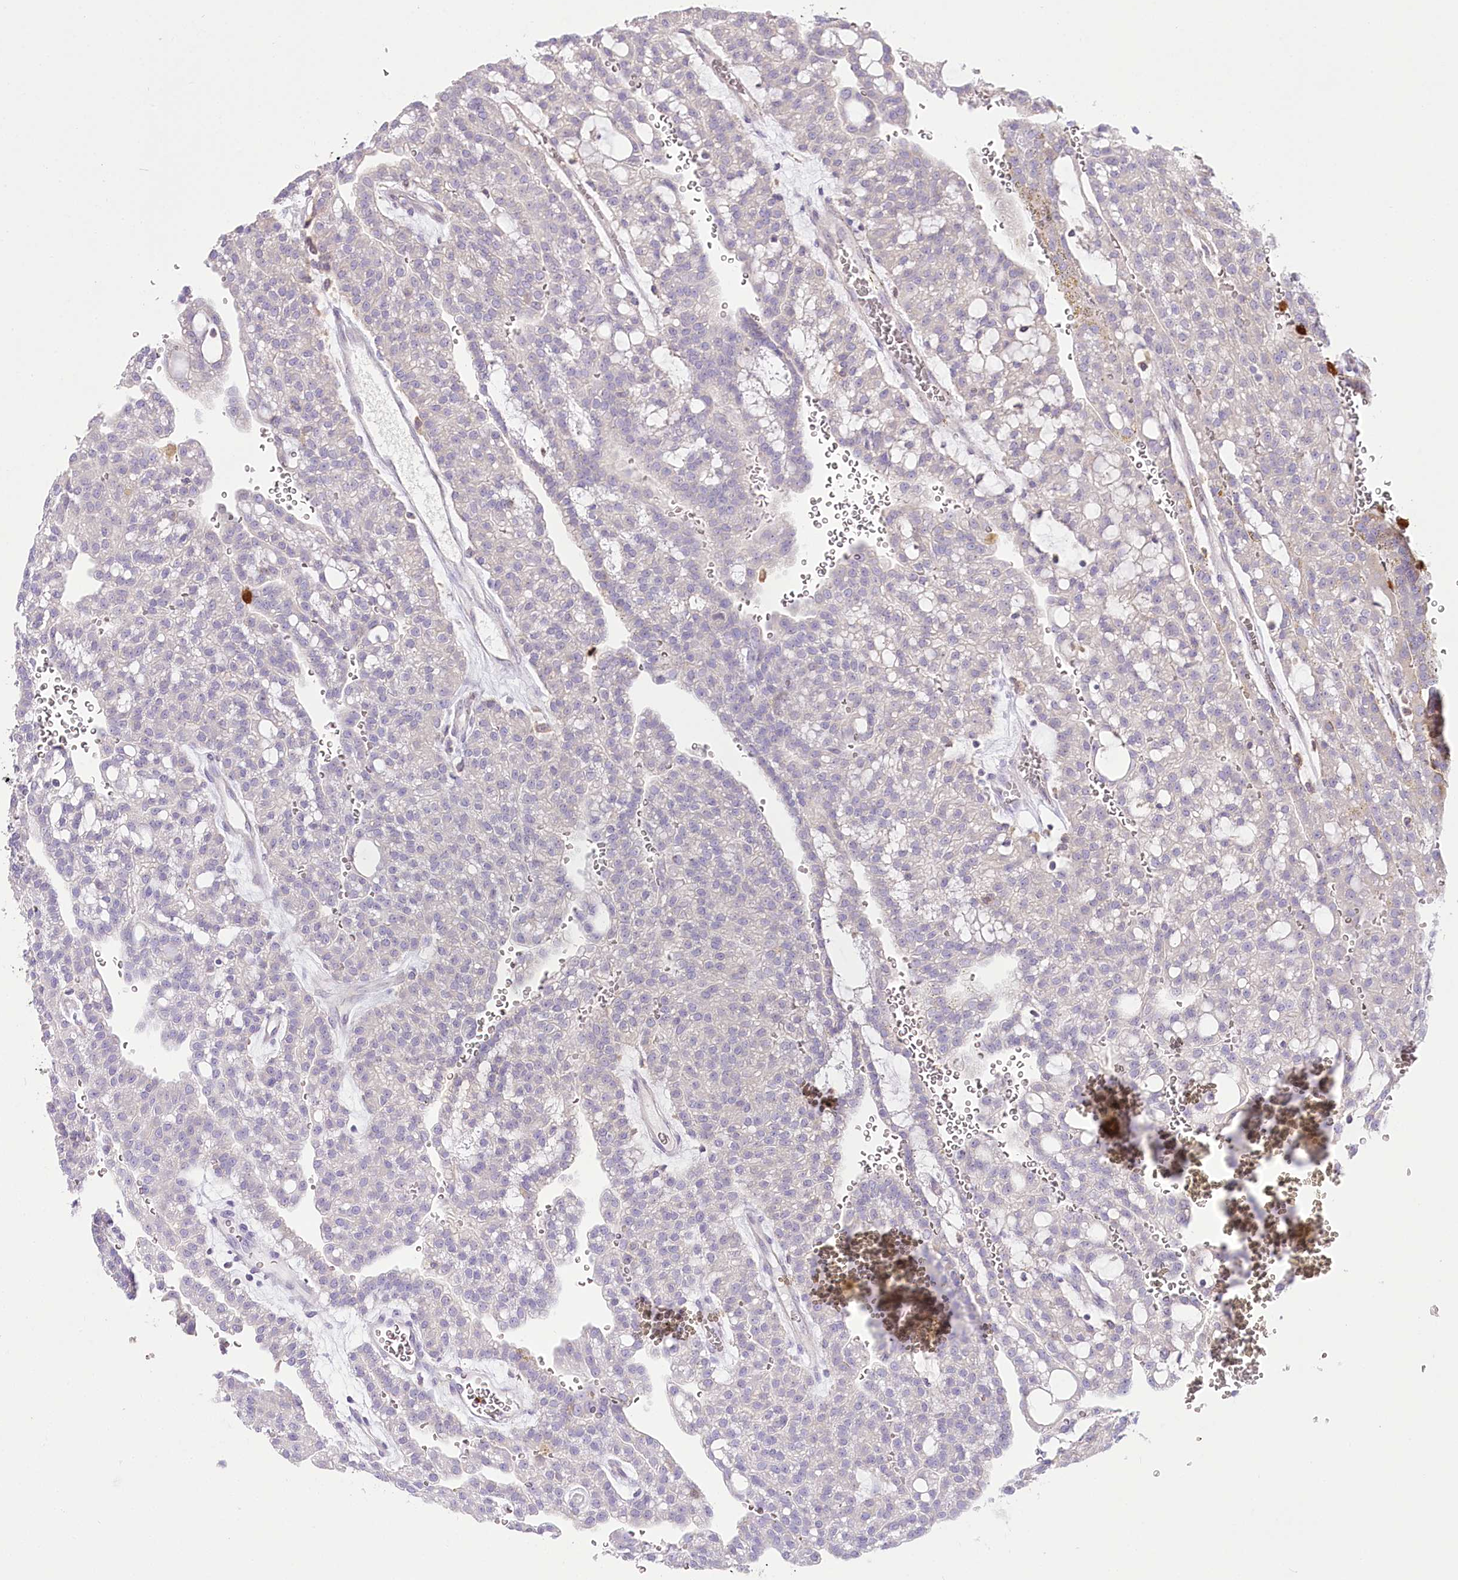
{"staining": {"intensity": "negative", "quantity": "none", "location": "none"}, "tissue": "renal cancer", "cell_type": "Tumor cells", "image_type": "cancer", "snomed": [{"axis": "morphology", "description": "Adenocarcinoma, NOS"}, {"axis": "topography", "description": "Kidney"}], "caption": "Histopathology image shows no significant protein expression in tumor cells of renal cancer (adenocarcinoma).", "gene": "DPYD", "patient": {"sex": "male", "age": 63}}